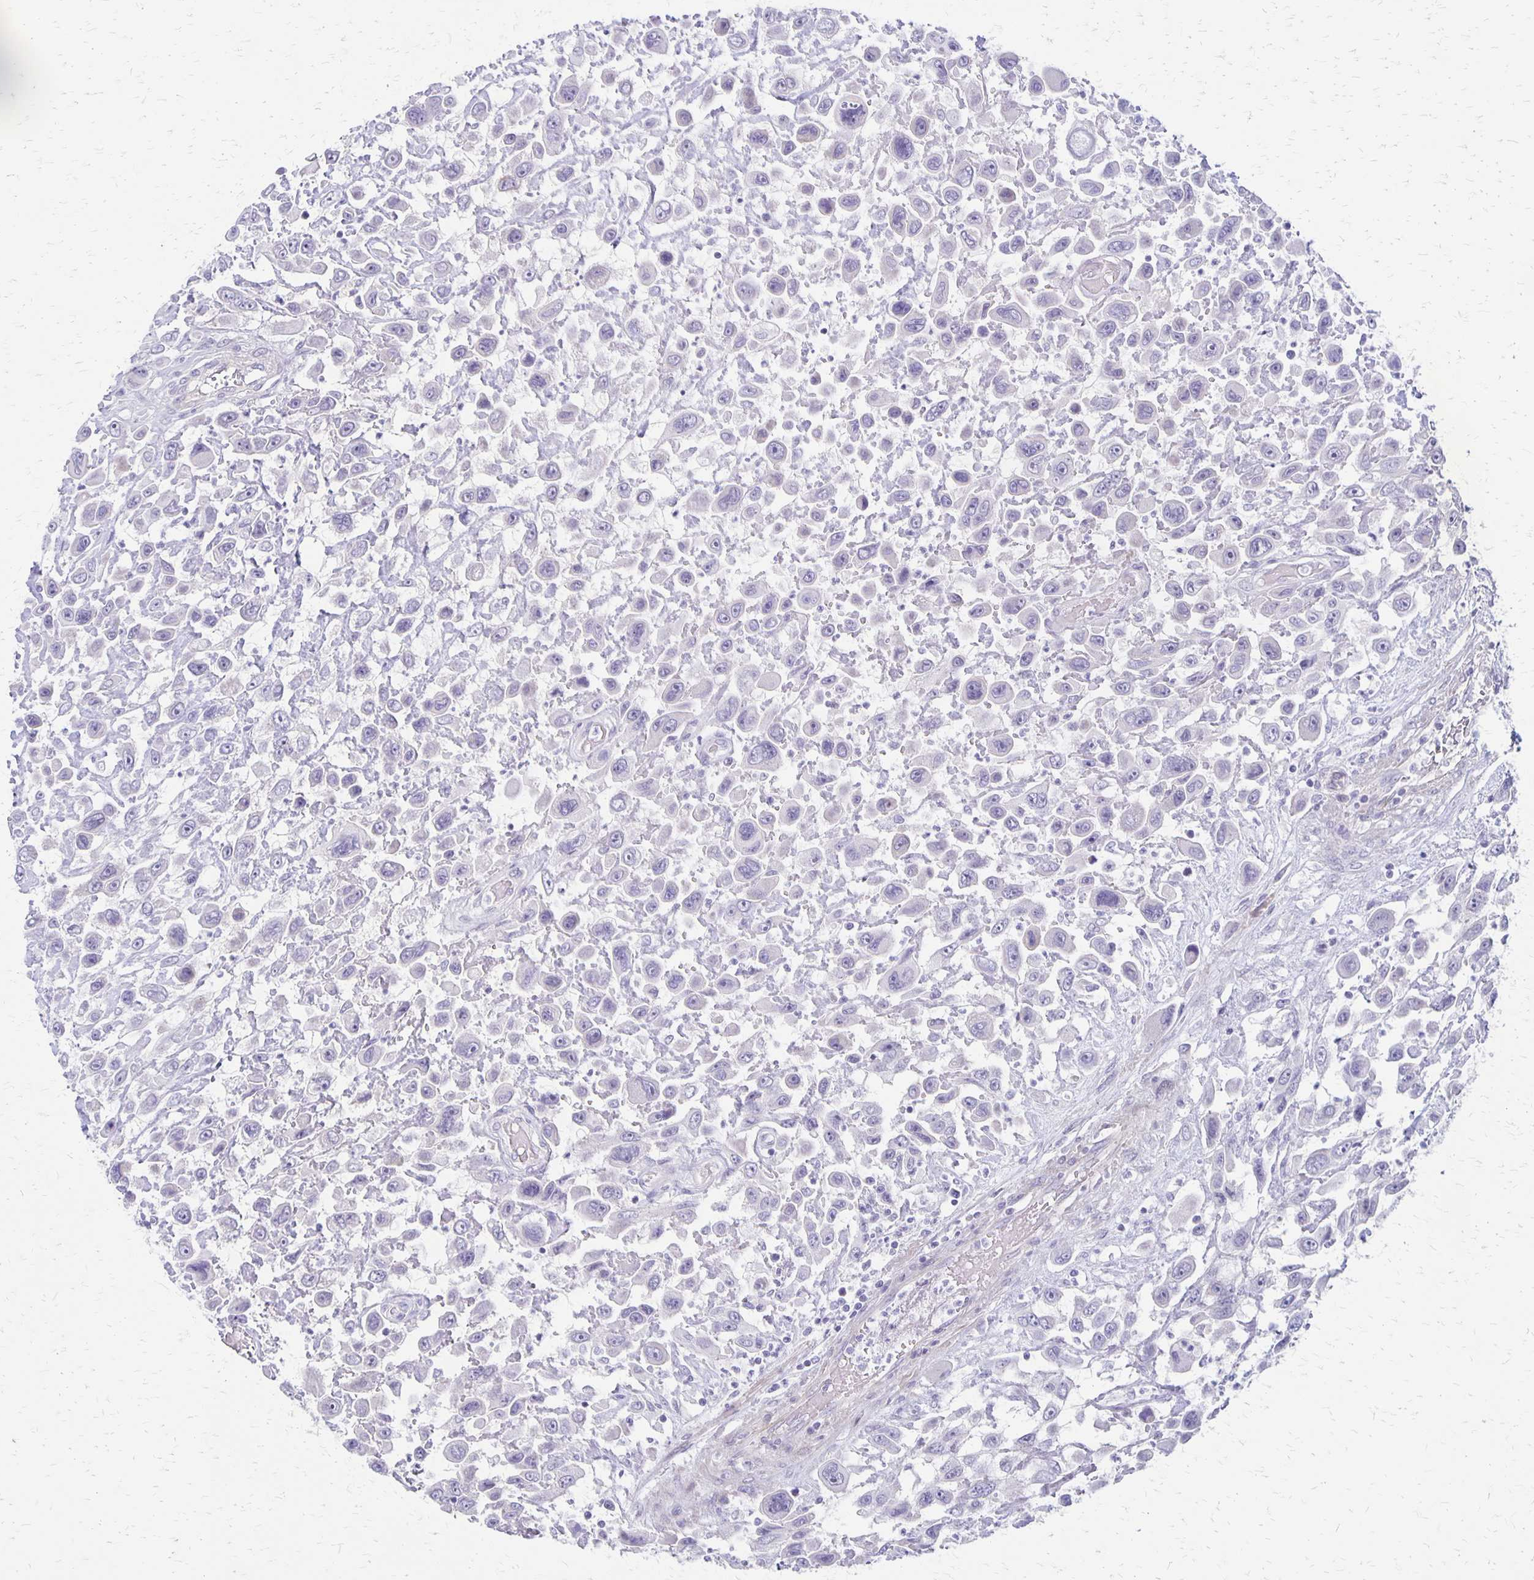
{"staining": {"intensity": "negative", "quantity": "none", "location": "none"}, "tissue": "urothelial cancer", "cell_type": "Tumor cells", "image_type": "cancer", "snomed": [{"axis": "morphology", "description": "Urothelial carcinoma, High grade"}, {"axis": "topography", "description": "Urinary bladder"}], "caption": "Tumor cells are negative for brown protein staining in high-grade urothelial carcinoma.", "gene": "HOMER1", "patient": {"sex": "male", "age": 53}}